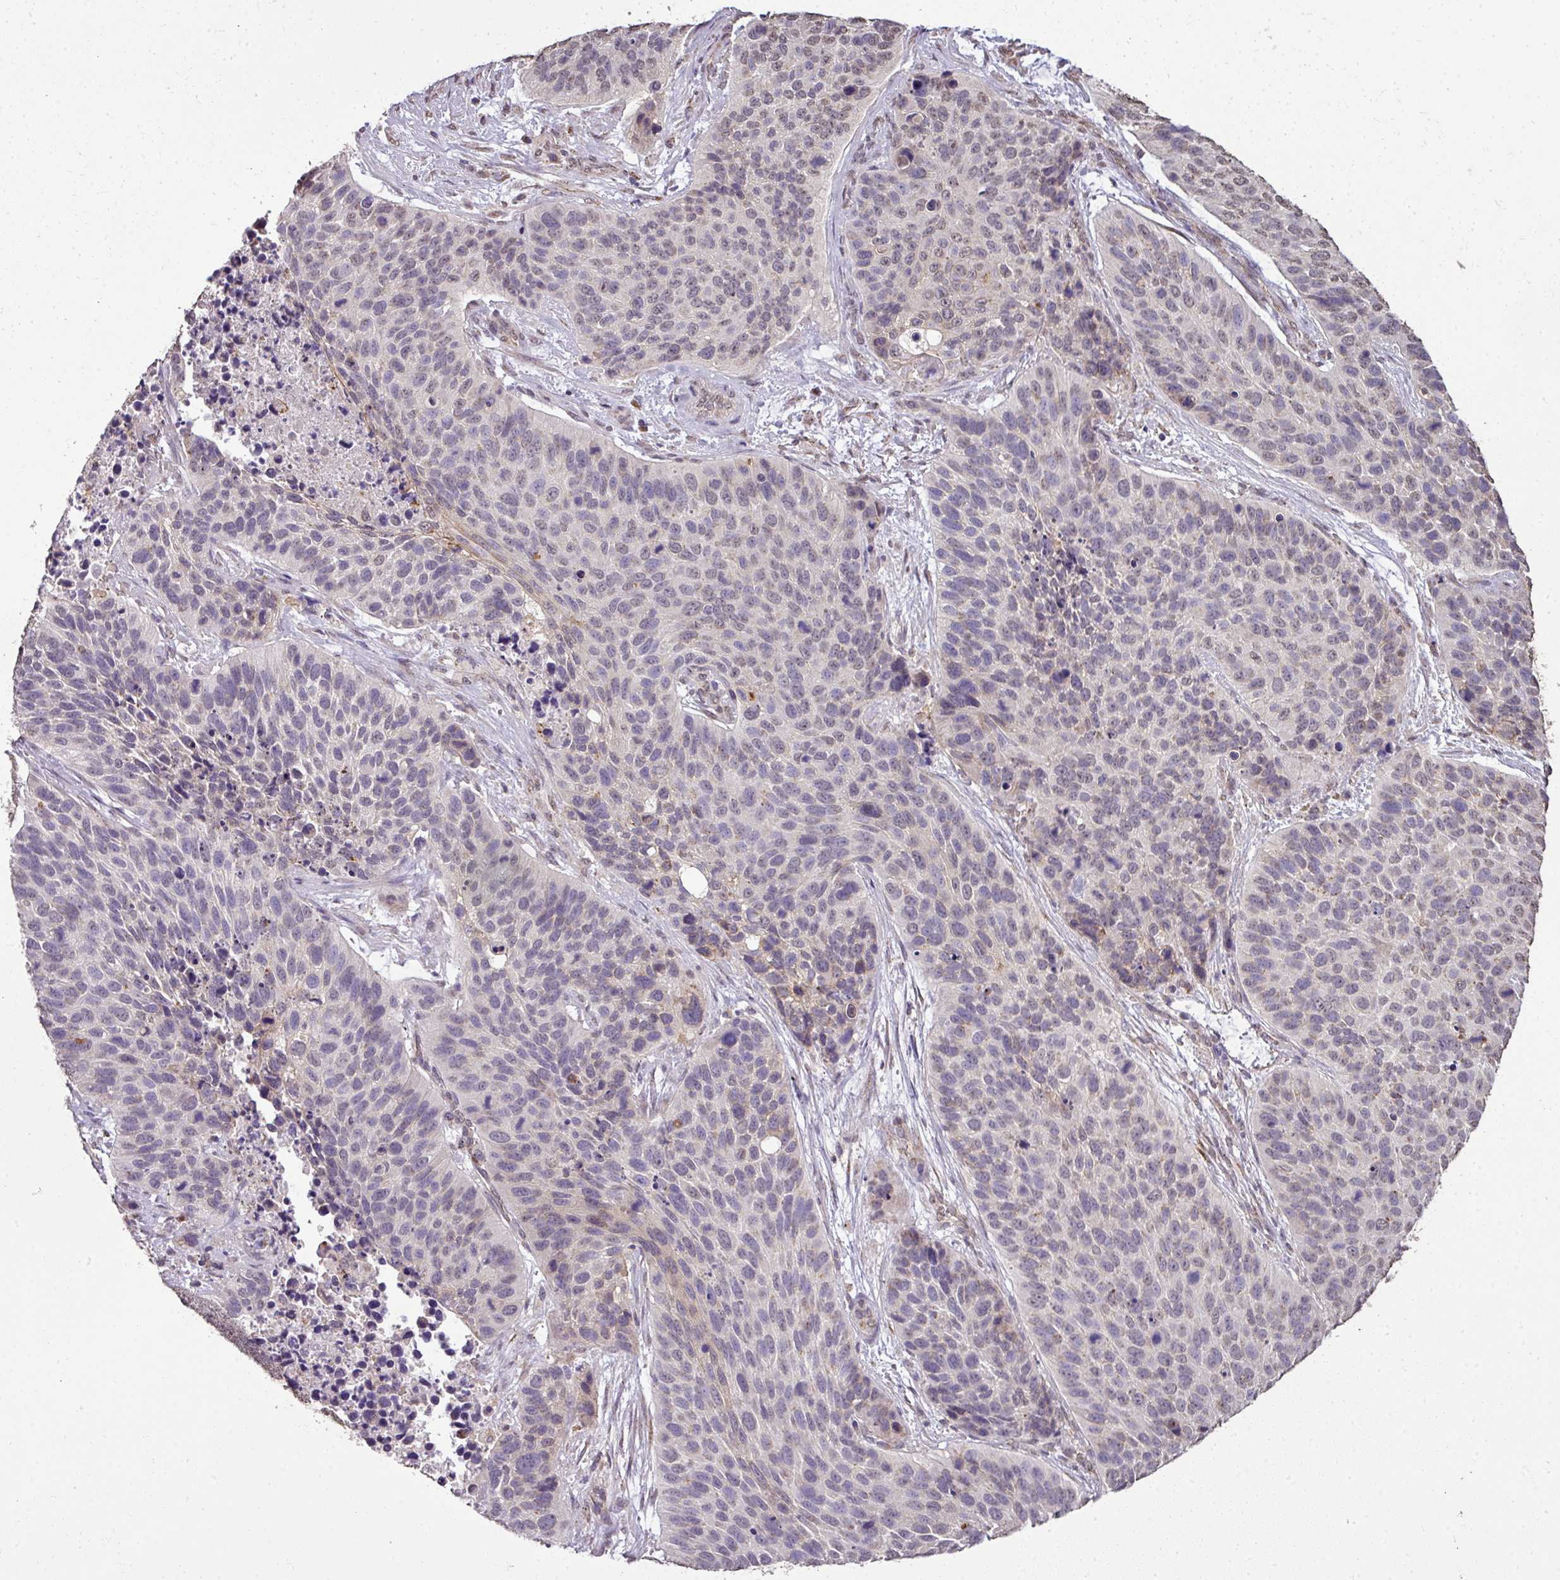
{"staining": {"intensity": "negative", "quantity": "none", "location": "none"}, "tissue": "lung cancer", "cell_type": "Tumor cells", "image_type": "cancer", "snomed": [{"axis": "morphology", "description": "Squamous cell carcinoma, NOS"}, {"axis": "topography", "description": "Lung"}], "caption": "Tumor cells show no significant protein expression in squamous cell carcinoma (lung). (Stains: DAB (3,3'-diaminobenzidine) immunohistochemistry (IHC) with hematoxylin counter stain, Microscopy: brightfield microscopy at high magnification).", "gene": "JPH2", "patient": {"sex": "male", "age": 62}}